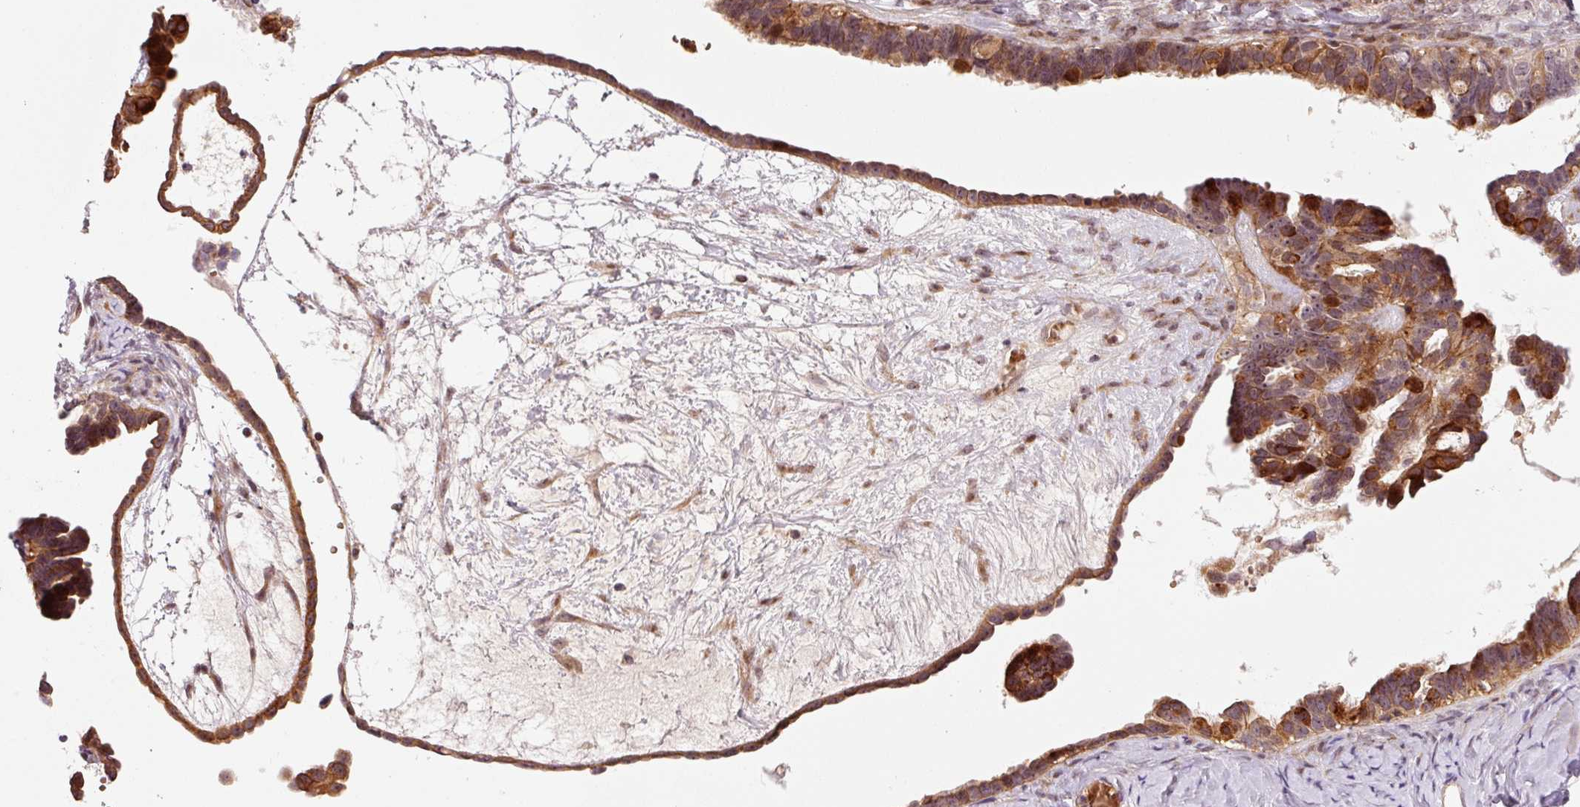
{"staining": {"intensity": "strong", "quantity": ">75%", "location": "cytoplasmic/membranous"}, "tissue": "ovarian cancer", "cell_type": "Tumor cells", "image_type": "cancer", "snomed": [{"axis": "morphology", "description": "Cystadenocarcinoma, serous, NOS"}, {"axis": "topography", "description": "Ovary"}], "caption": "A high amount of strong cytoplasmic/membranous positivity is appreciated in approximately >75% of tumor cells in ovarian cancer (serous cystadenocarcinoma) tissue. (DAB IHC with brightfield microscopy, high magnification).", "gene": "ANKRD20A1", "patient": {"sex": "female", "age": 69}}